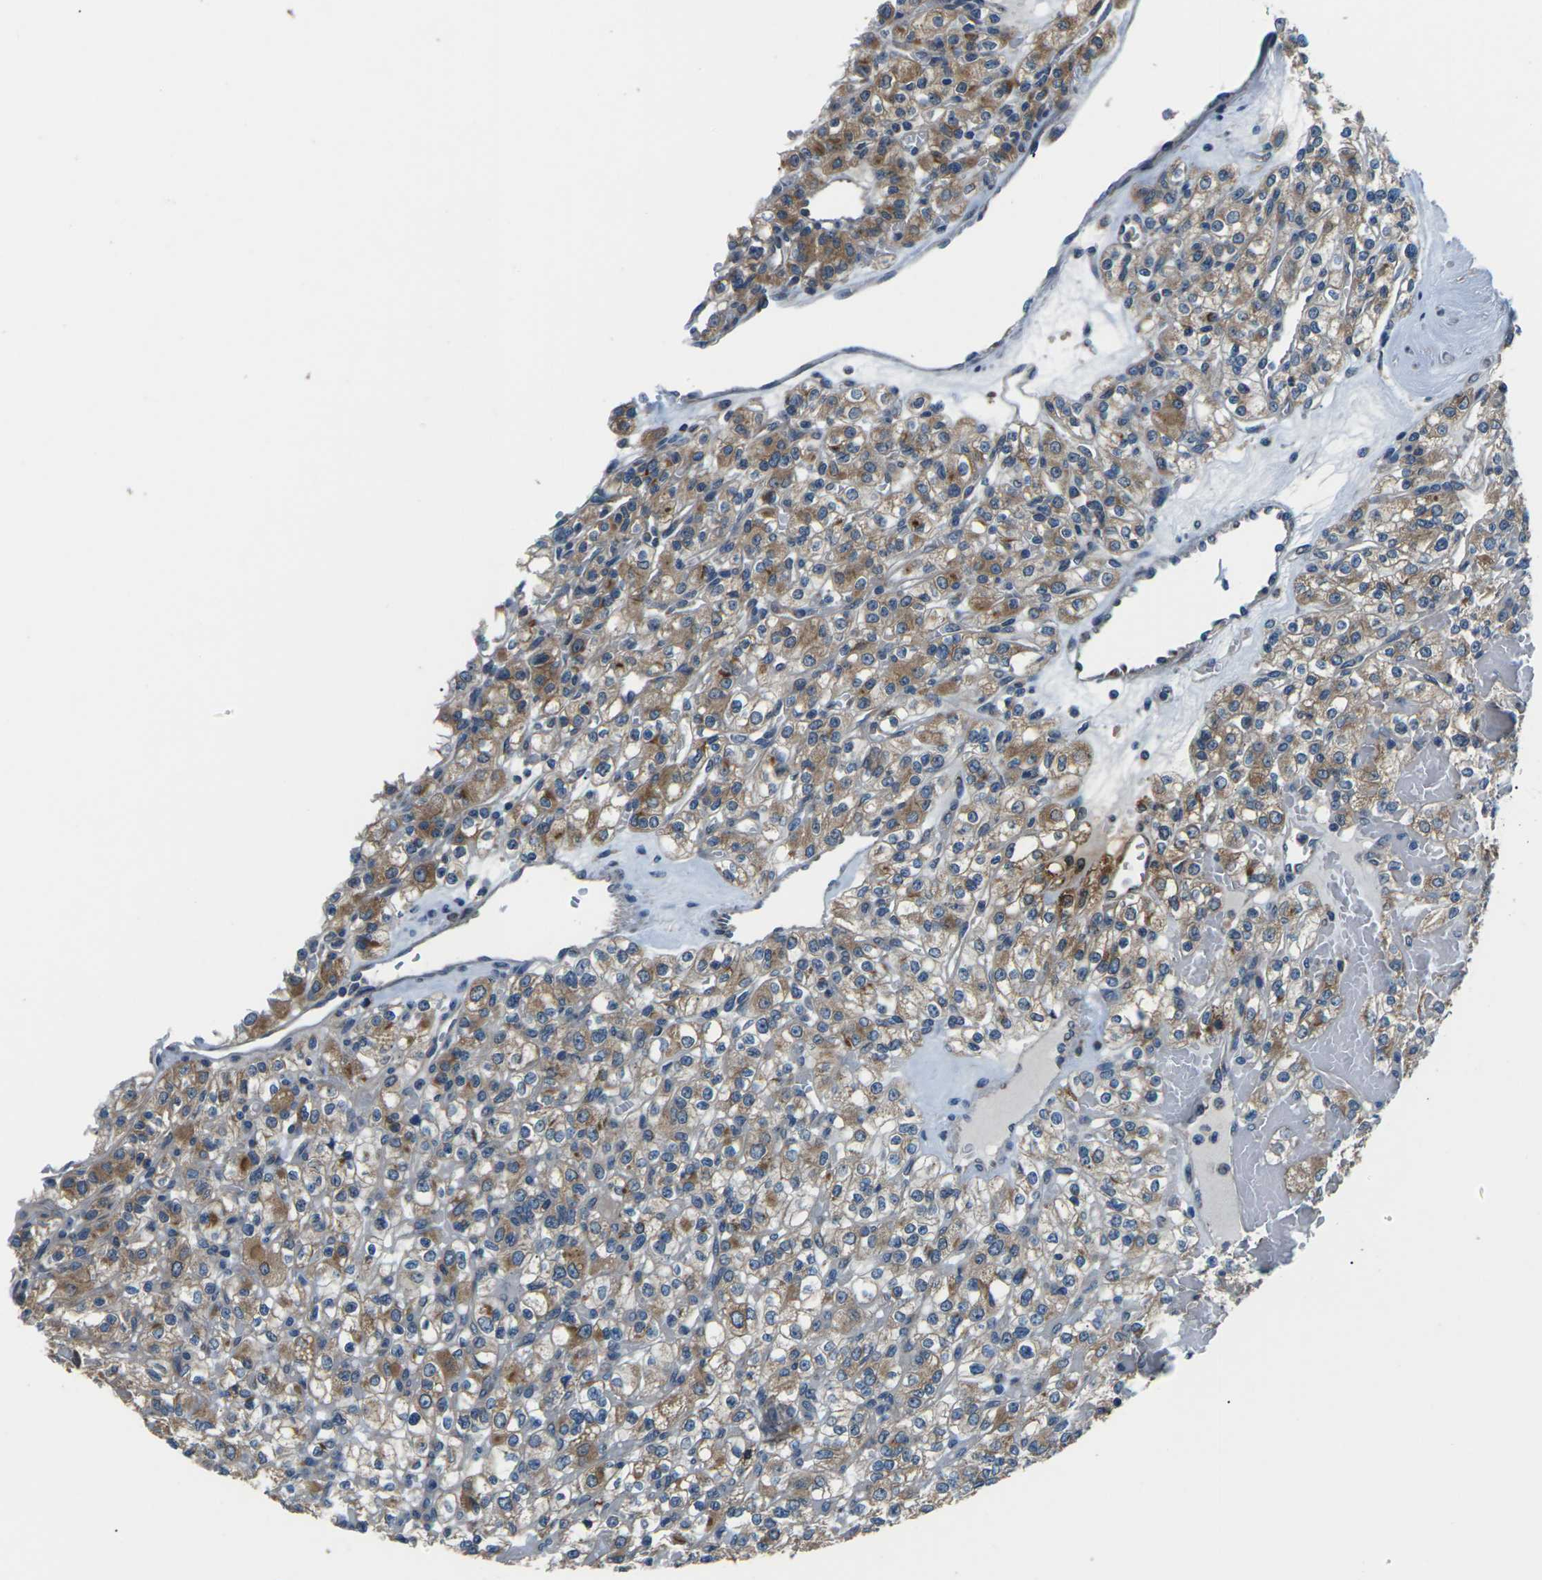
{"staining": {"intensity": "moderate", "quantity": ">75%", "location": "cytoplasmic/membranous"}, "tissue": "renal cancer", "cell_type": "Tumor cells", "image_type": "cancer", "snomed": [{"axis": "morphology", "description": "Normal tissue, NOS"}, {"axis": "morphology", "description": "Adenocarcinoma, NOS"}, {"axis": "topography", "description": "Kidney"}], "caption": "Adenocarcinoma (renal) tissue displays moderate cytoplasmic/membranous expression in about >75% of tumor cells", "gene": "GABRP", "patient": {"sex": "female", "age": 72}}